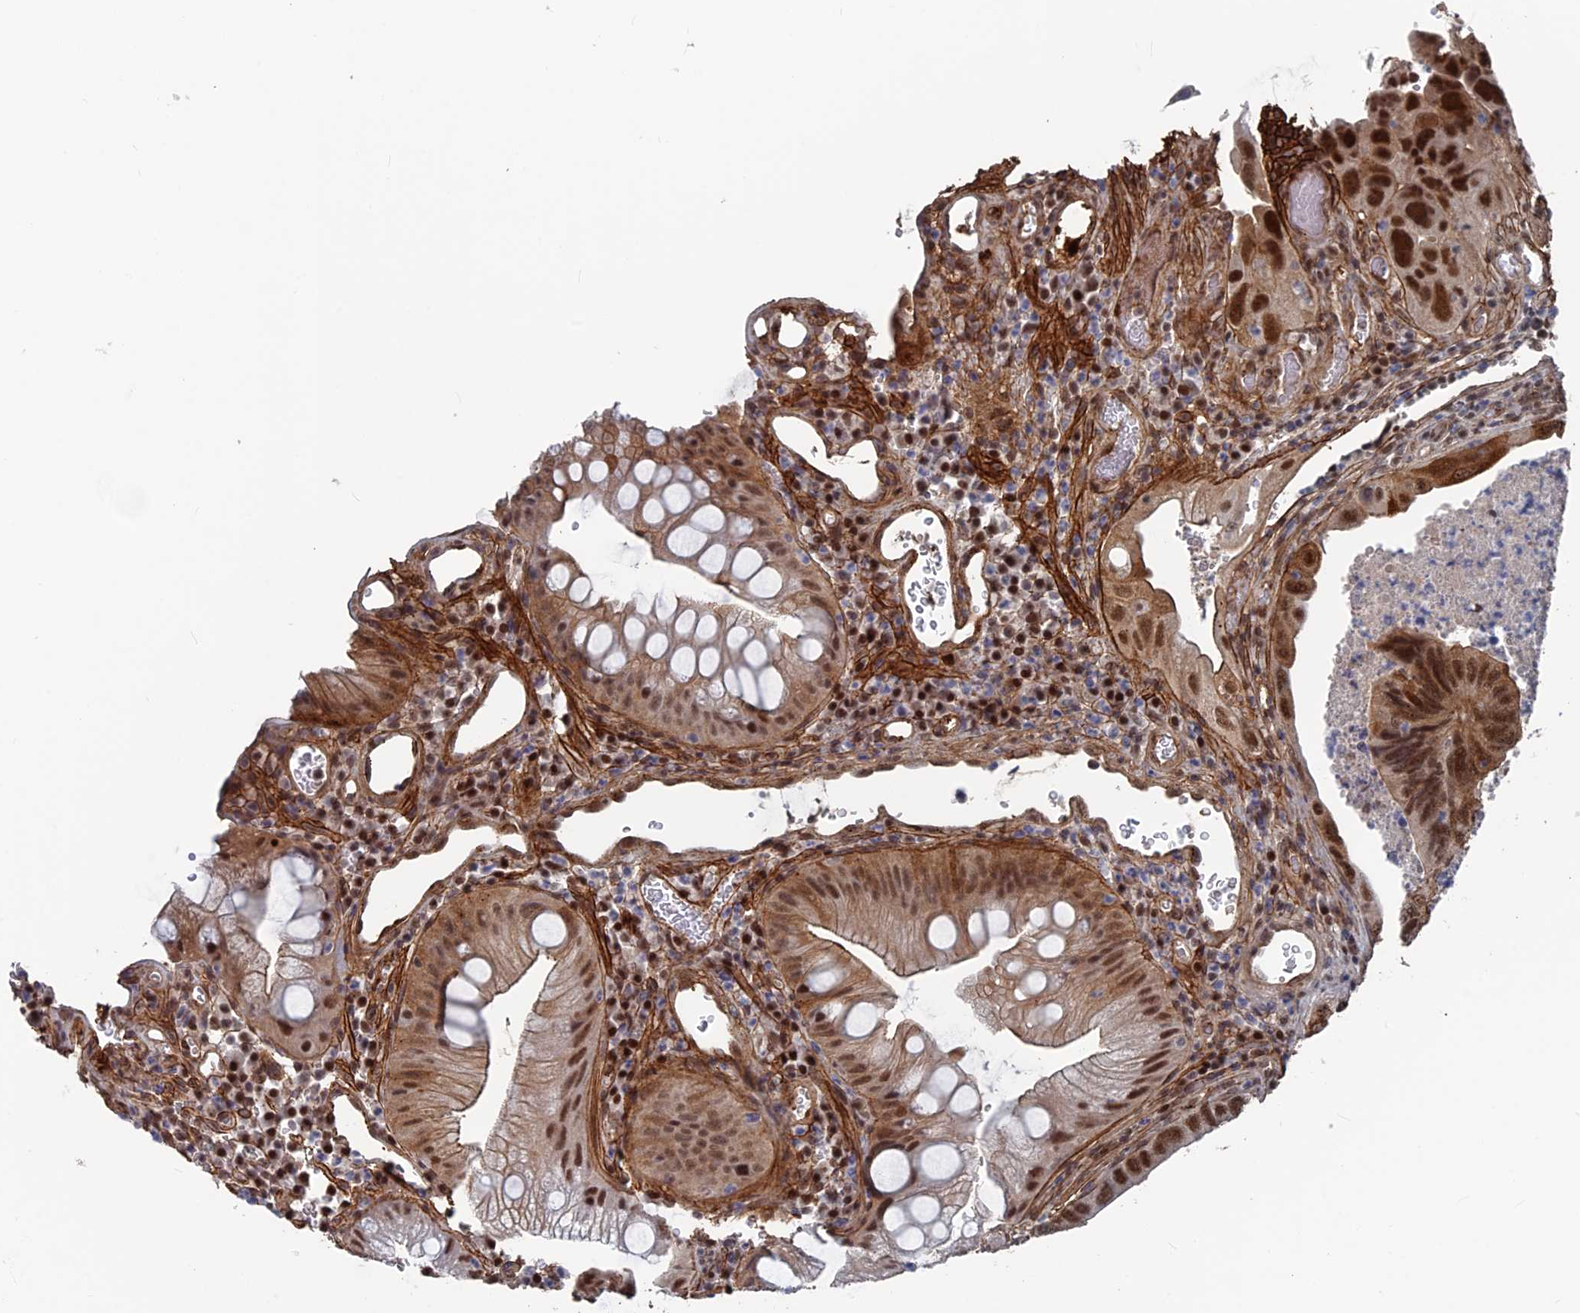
{"staining": {"intensity": "strong", "quantity": ">75%", "location": "cytoplasmic/membranous,nuclear"}, "tissue": "colorectal cancer", "cell_type": "Tumor cells", "image_type": "cancer", "snomed": [{"axis": "morphology", "description": "Adenocarcinoma, NOS"}, {"axis": "topography", "description": "Rectum"}], "caption": "Brown immunohistochemical staining in colorectal cancer (adenocarcinoma) shows strong cytoplasmic/membranous and nuclear staining in approximately >75% of tumor cells. Using DAB (3,3'-diaminobenzidine) (brown) and hematoxylin (blue) stains, captured at high magnification using brightfield microscopy.", "gene": "SH3D21", "patient": {"sex": "male", "age": 63}}